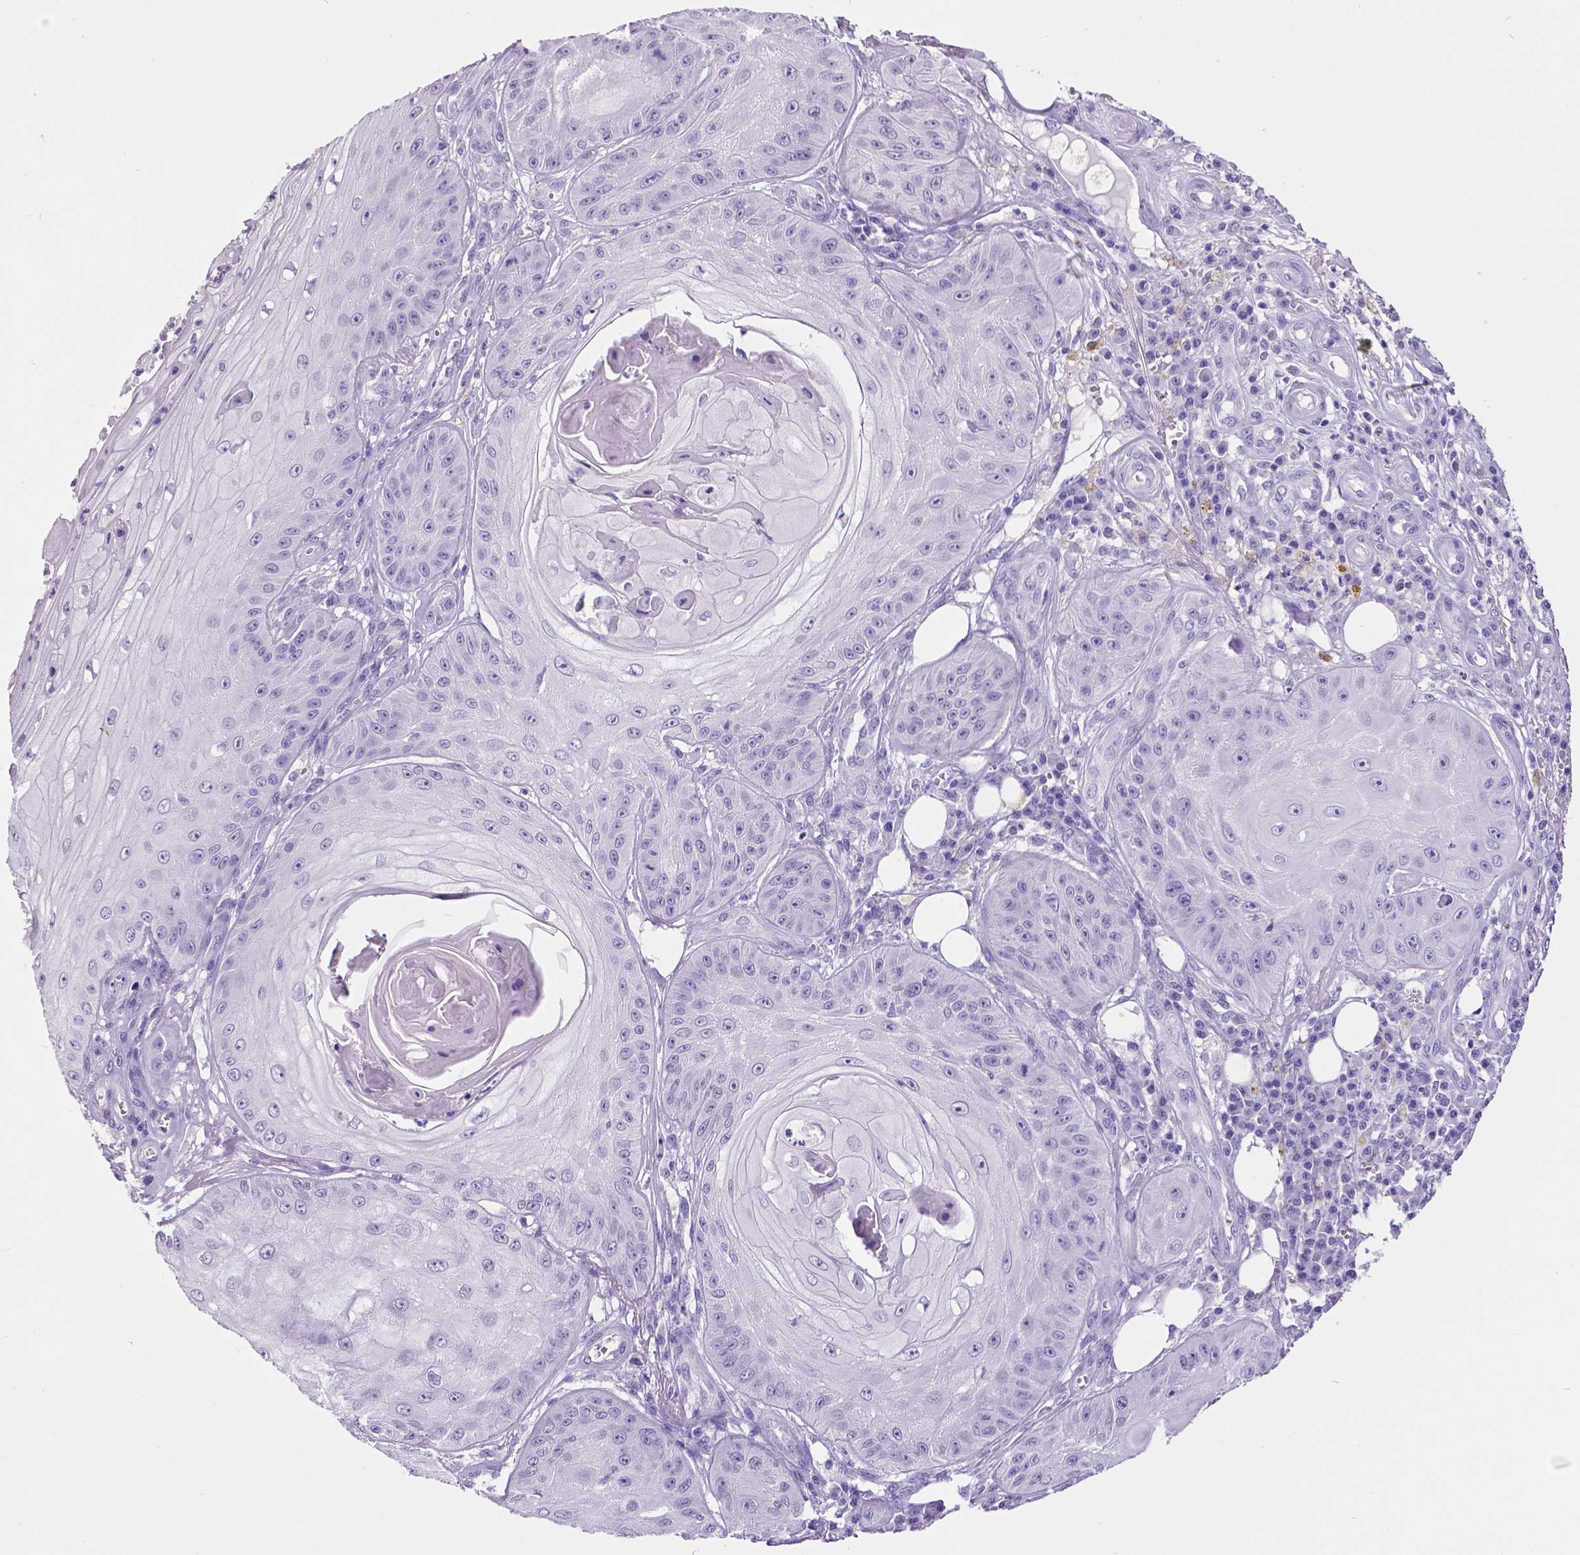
{"staining": {"intensity": "negative", "quantity": "none", "location": "none"}, "tissue": "skin cancer", "cell_type": "Tumor cells", "image_type": "cancer", "snomed": [{"axis": "morphology", "description": "Squamous cell carcinoma, NOS"}, {"axis": "topography", "description": "Skin"}], "caption": "Protein analysis of skin squamous cell carcinoma displays no significant staining in tumor cells.", "gene": "SATB2", "patient": {"sex": "male", "age": 70}}